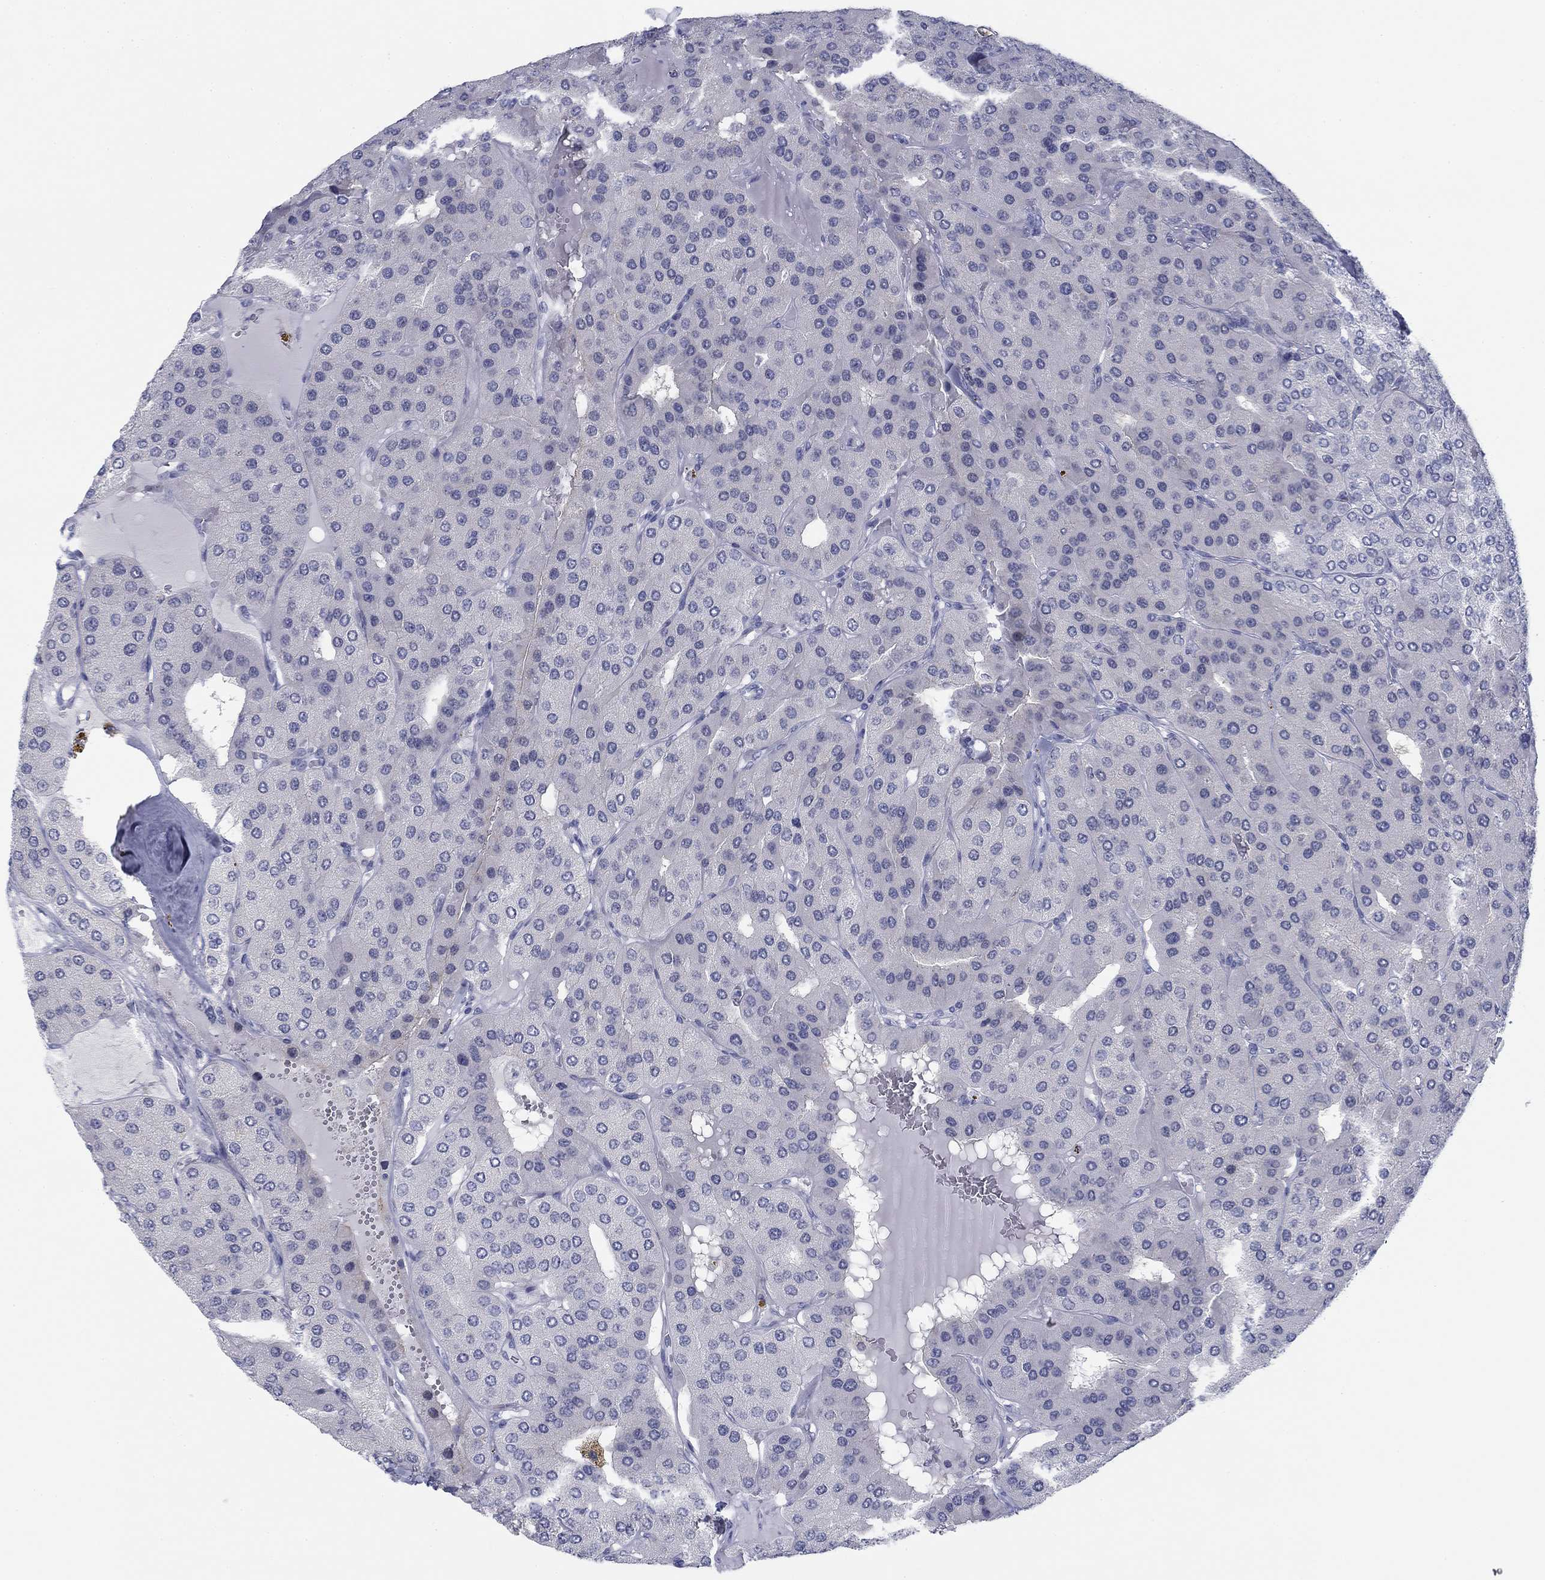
{"staining": {"intensity": "negative", "quantity": "none", "location": "none"}, "tissue": "parathyroid gland", "cell_type": "Glandular cells", "image_type": "normal", "snomed": [{"axis": "morphology", "description": "Normal tissue, NOS"}, {"axis": "morphology", "description": "Adenoma, NOS"}, {"axis": "topography", "description": "Parathyroid gland"}], "caption": "Micrograph shows no protein positivity in glandular cells of normal parathyroid gland. (IHC, brightfield microscopy, high magnification).", "gene": "DNAL1", "patient": {"sex": "female", "age": 86}}